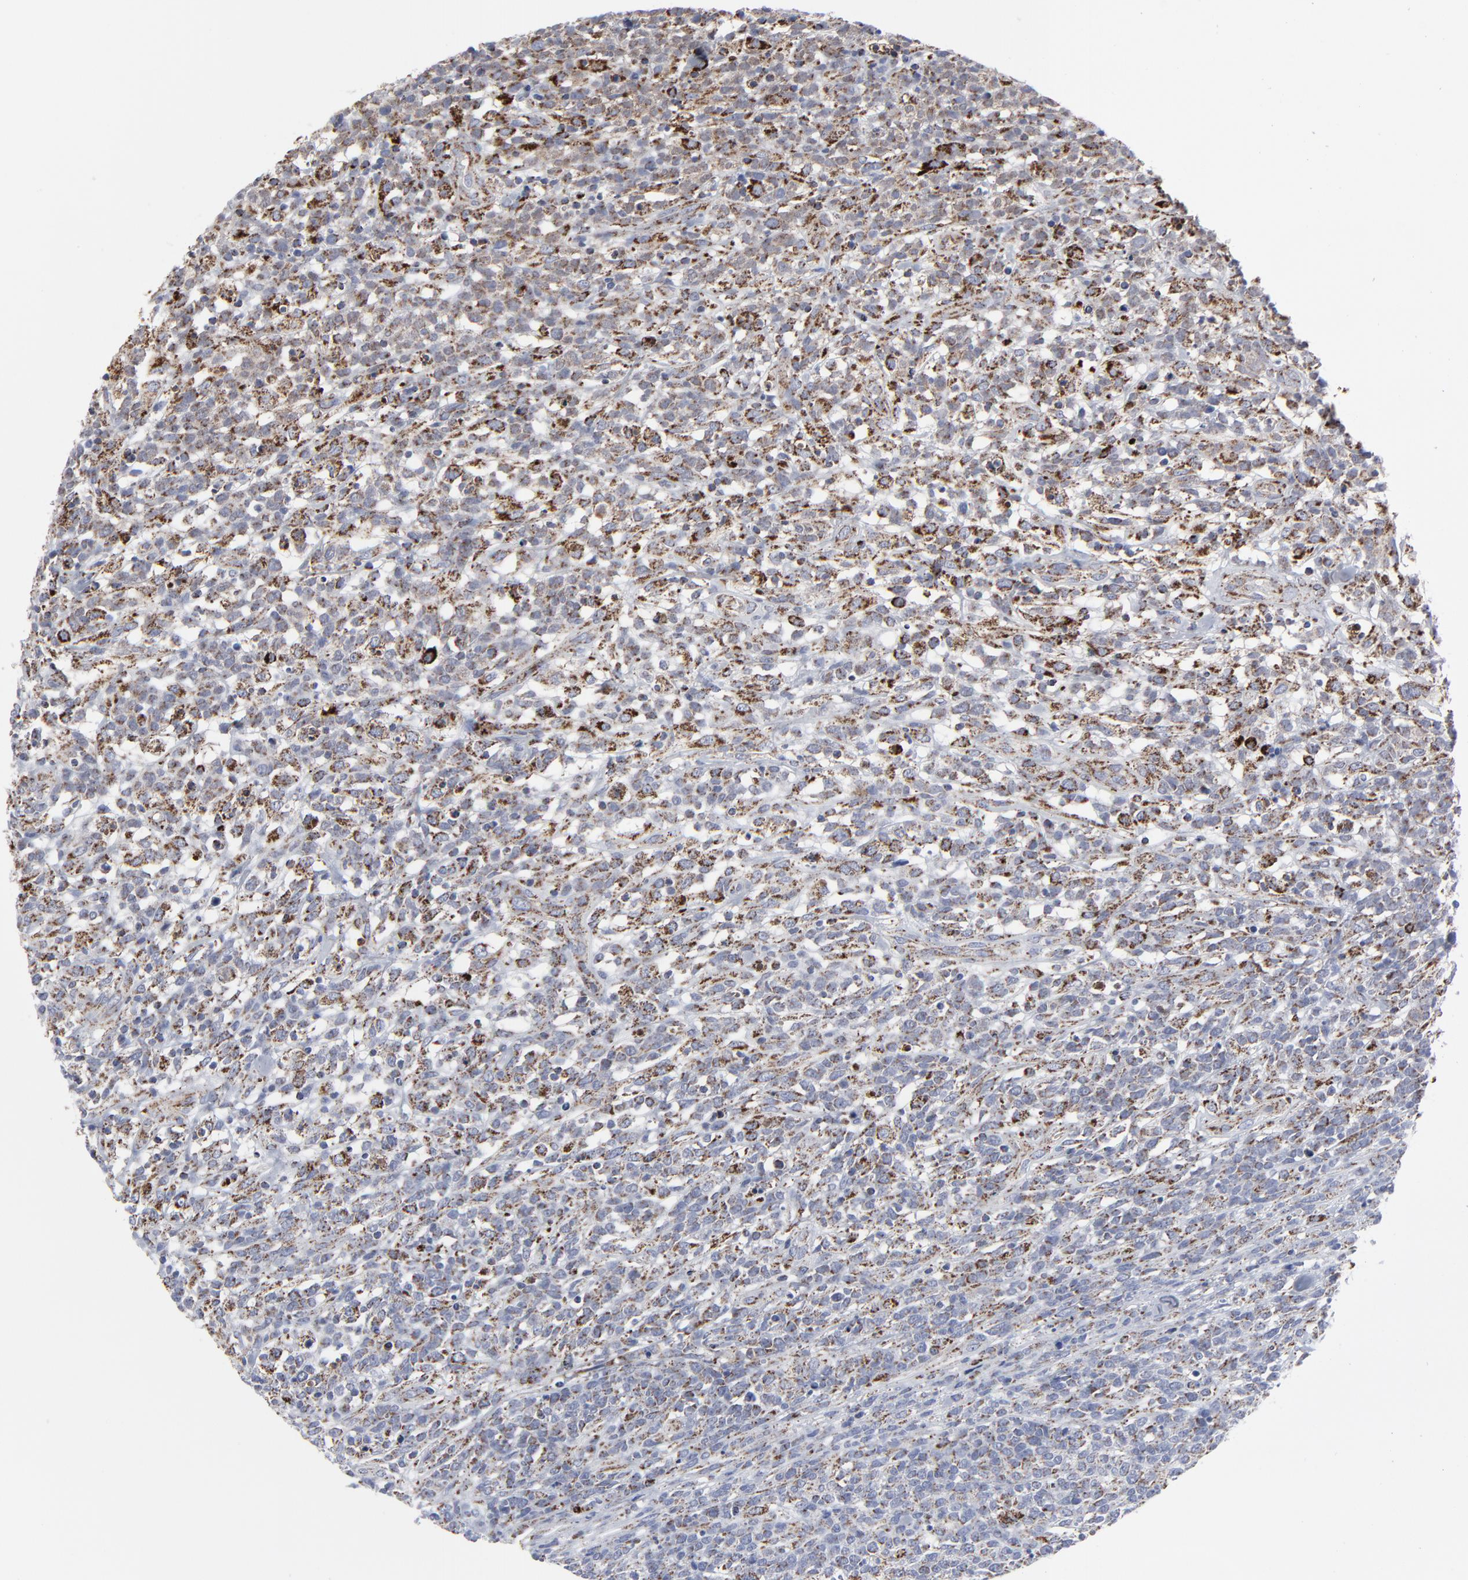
{"staining": {"intensity": "moderate", "quantity": "<25%", "location": "cytoplasmic/membranous"}, "tissue": "lymphoma", "cell_type": "Tumor cells", "image_type": "cancer", "snomed": [{"axis": "morphology", "description": "Malignant lymphoma, non-Hodgkin's type, High grade"}, {"axis": "topography", "description": "Lymph node"}], "caption": "Lymphoma stained for a protein demonstrates moderate cytoplasmic/membranous positivity in tumor cells.", "gene": "TXNRD2", "patient": {"sex": "female", "age": 73}}